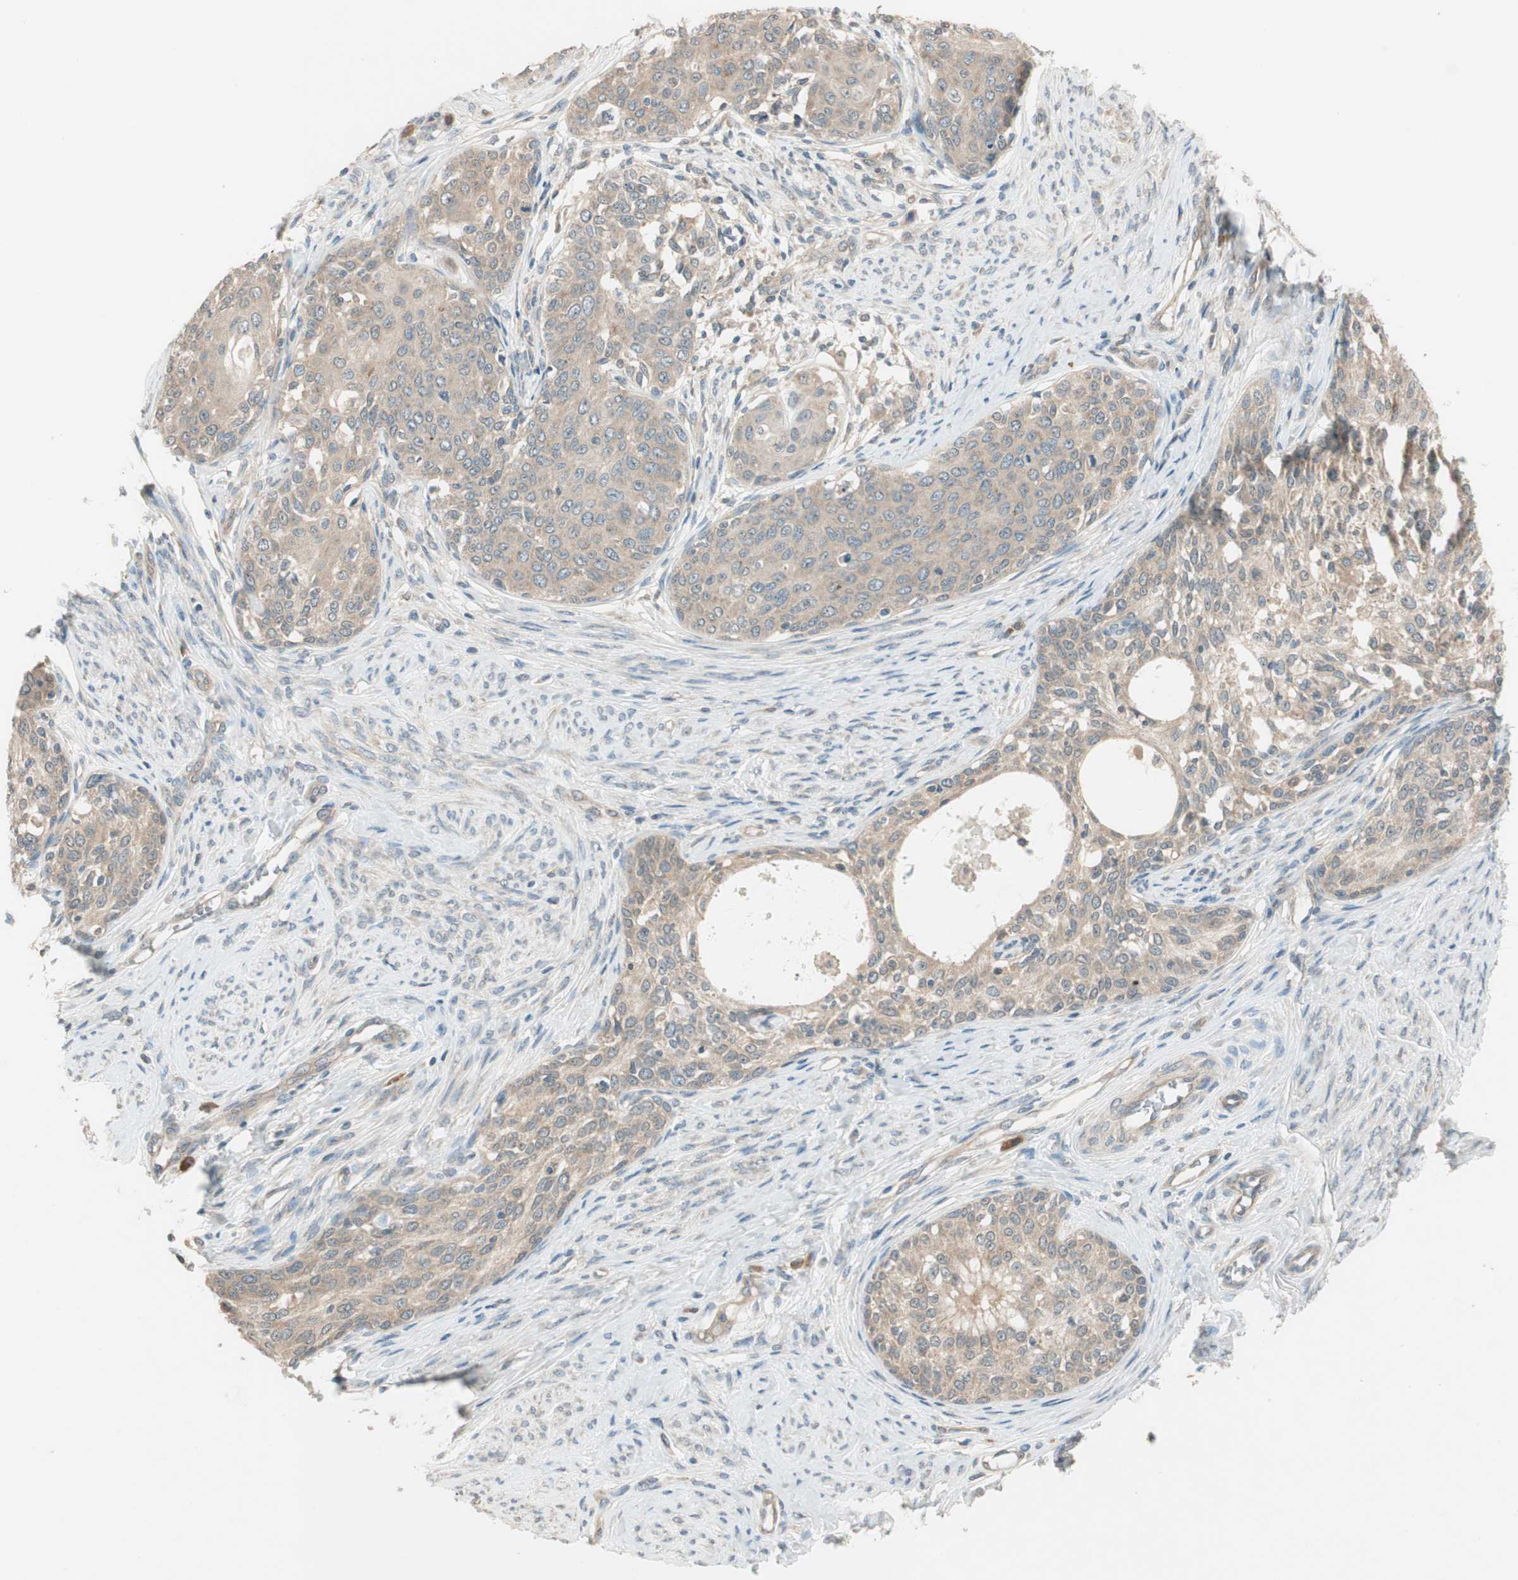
{"staining": {"intensity": "weak", "quantity": ">75%", "location": "cytoplasmic/membranous"}, "tissue": "cervical cancer", "cell_type": "Tumor cells", "image_type": "cancer", "snomed": [{"axis": "morphology", "description": "Squamous cell carcinoma, NOS"}, {"axis": "morphology", "description": "Adenocarcinoma, NOS"}, {"axis": "topography", "description": "Cervix"}], "caption": "Weak cytoplasmic/membranous protein positivity is identified in approximately >75% of tumor cells in cervical adenocarcinoma. (Brightfield microscopy of DAB IHC at high magnification).", "gene": "NCLN", "patient": {"sex": "female", "age": 52}}